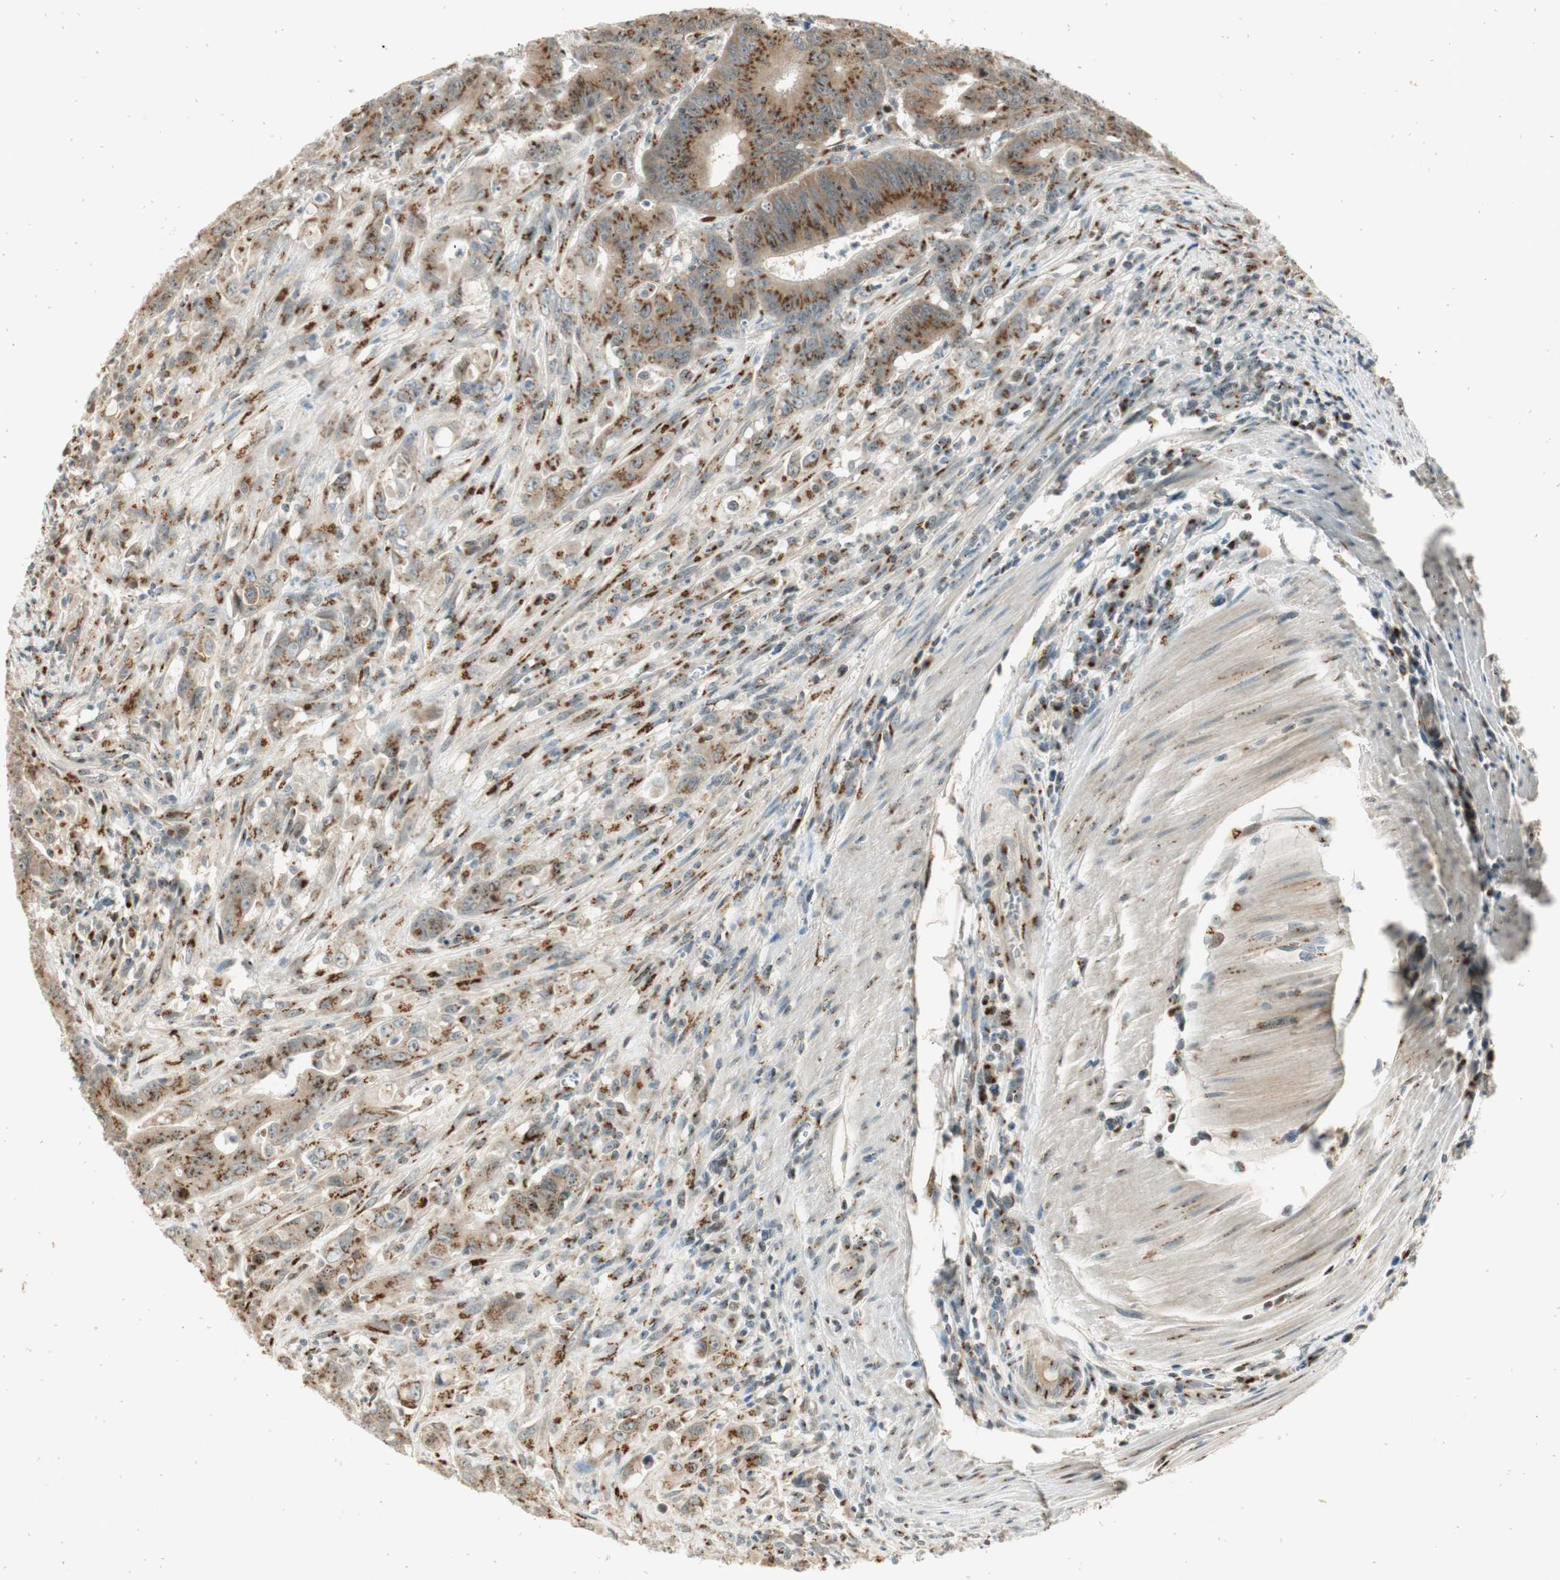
{"staining": {"intensity": "strong", "quantity": ">75%", "location": "cytoplasmic/membranous"}, "tissue": "colorectal cancer", "cell_type": "Tumor cells", "image_type": "cancer", "snomed": [{"axis": "morphology", "description": "Adenocarcinoma, NOS"}, {"axis": "topography", "description": "Colon"}], "caption": "DAB (3,3'-diaminobenzidine) immunohistochemical staining of colorectal adenocarcinoma exhibits strong cytoplasmic/membranous protein positivity in approximately >75% of tumor cells.", "gene": "NEO1", "patient": {"sex": "male", "age": 45}}